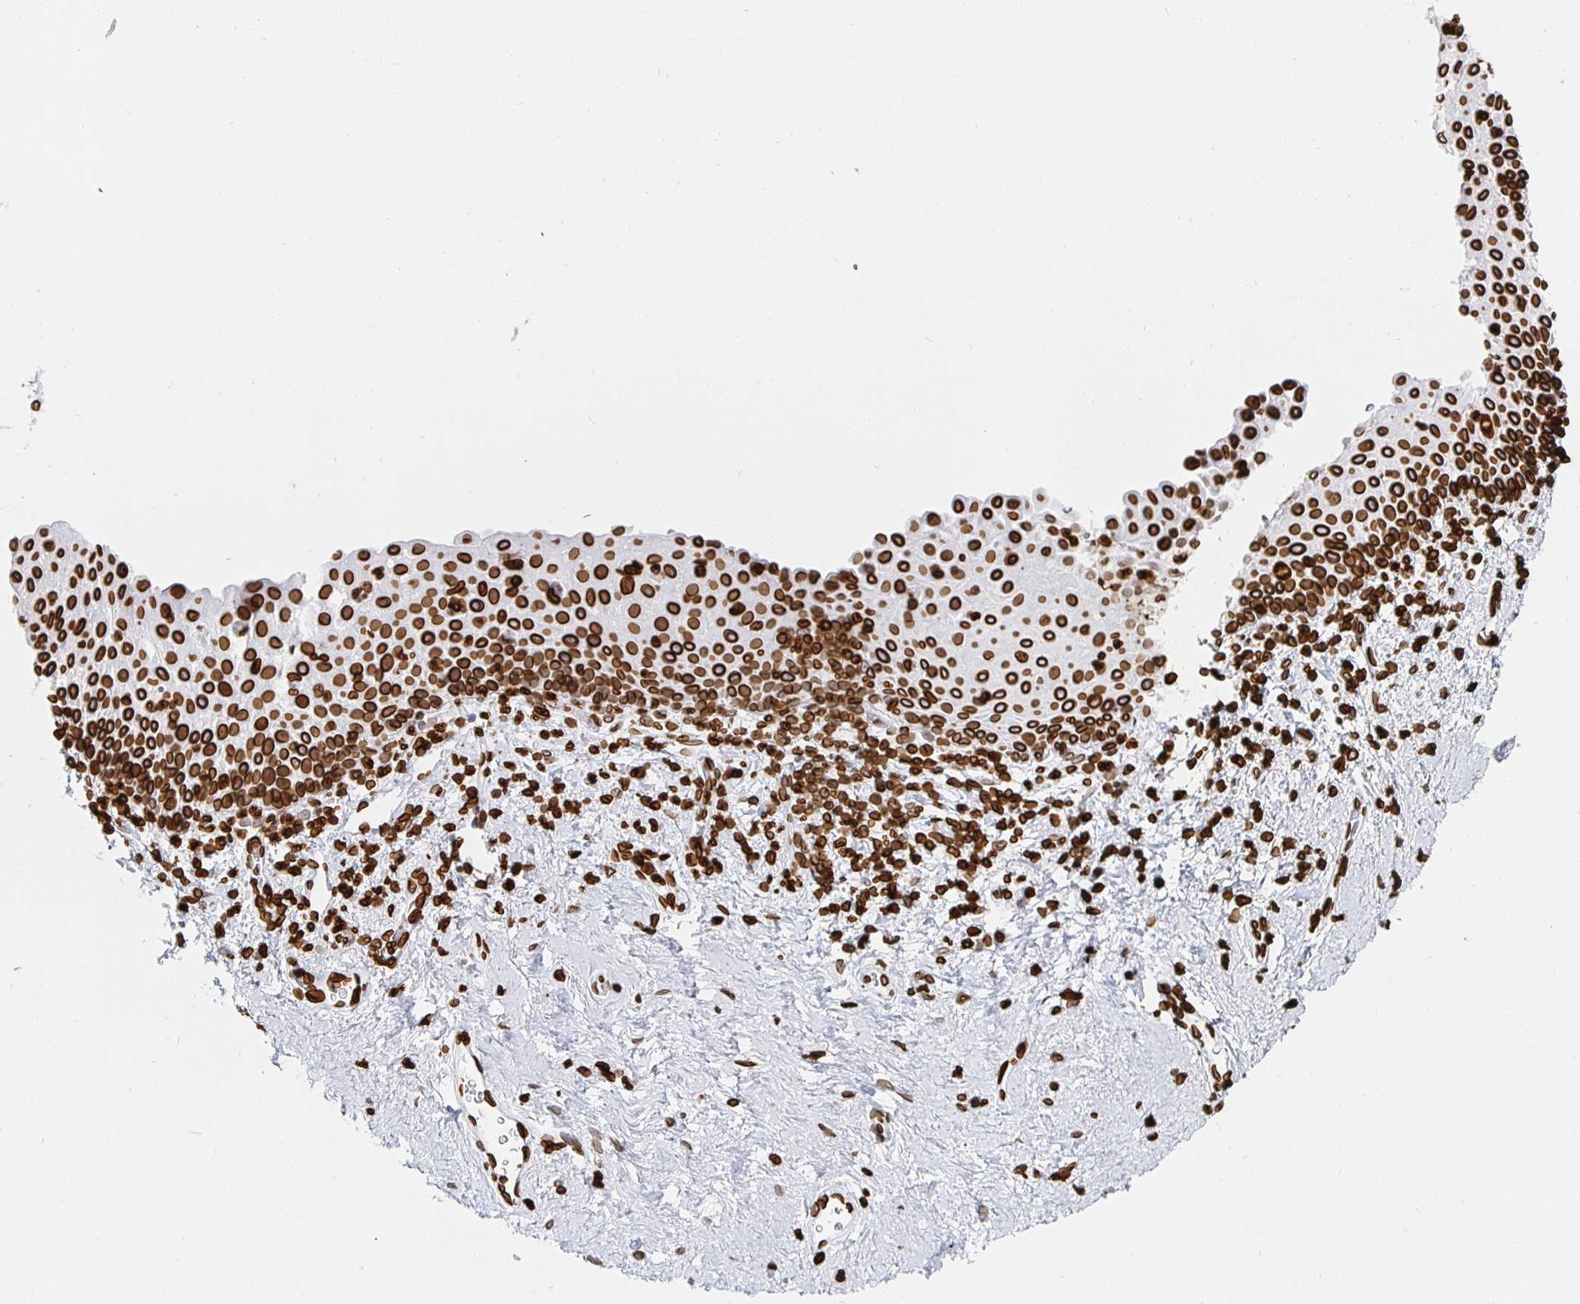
{"staining": {"intensity": "strong", "quantity": ">75%", "location": "cytoplasmic/membranous,nuclear"}, "tissue": "vagina", "cell_type": "Squamous epithelial cells", "image_type": "normal", "snomed": [{"axis": "morphology", "description": "Normal tissue, NOS"}, {"axis": "topography", "description": "Vagina"}], "caption": "Protein expression by immunohistochemistry displays strong cytoplasmic/membranous,nuclear staining in about >75% of squamous epithelial cells in benign vagina.", "gene": "LMNB1", "patient": {"sex": "female", "age": 61}}